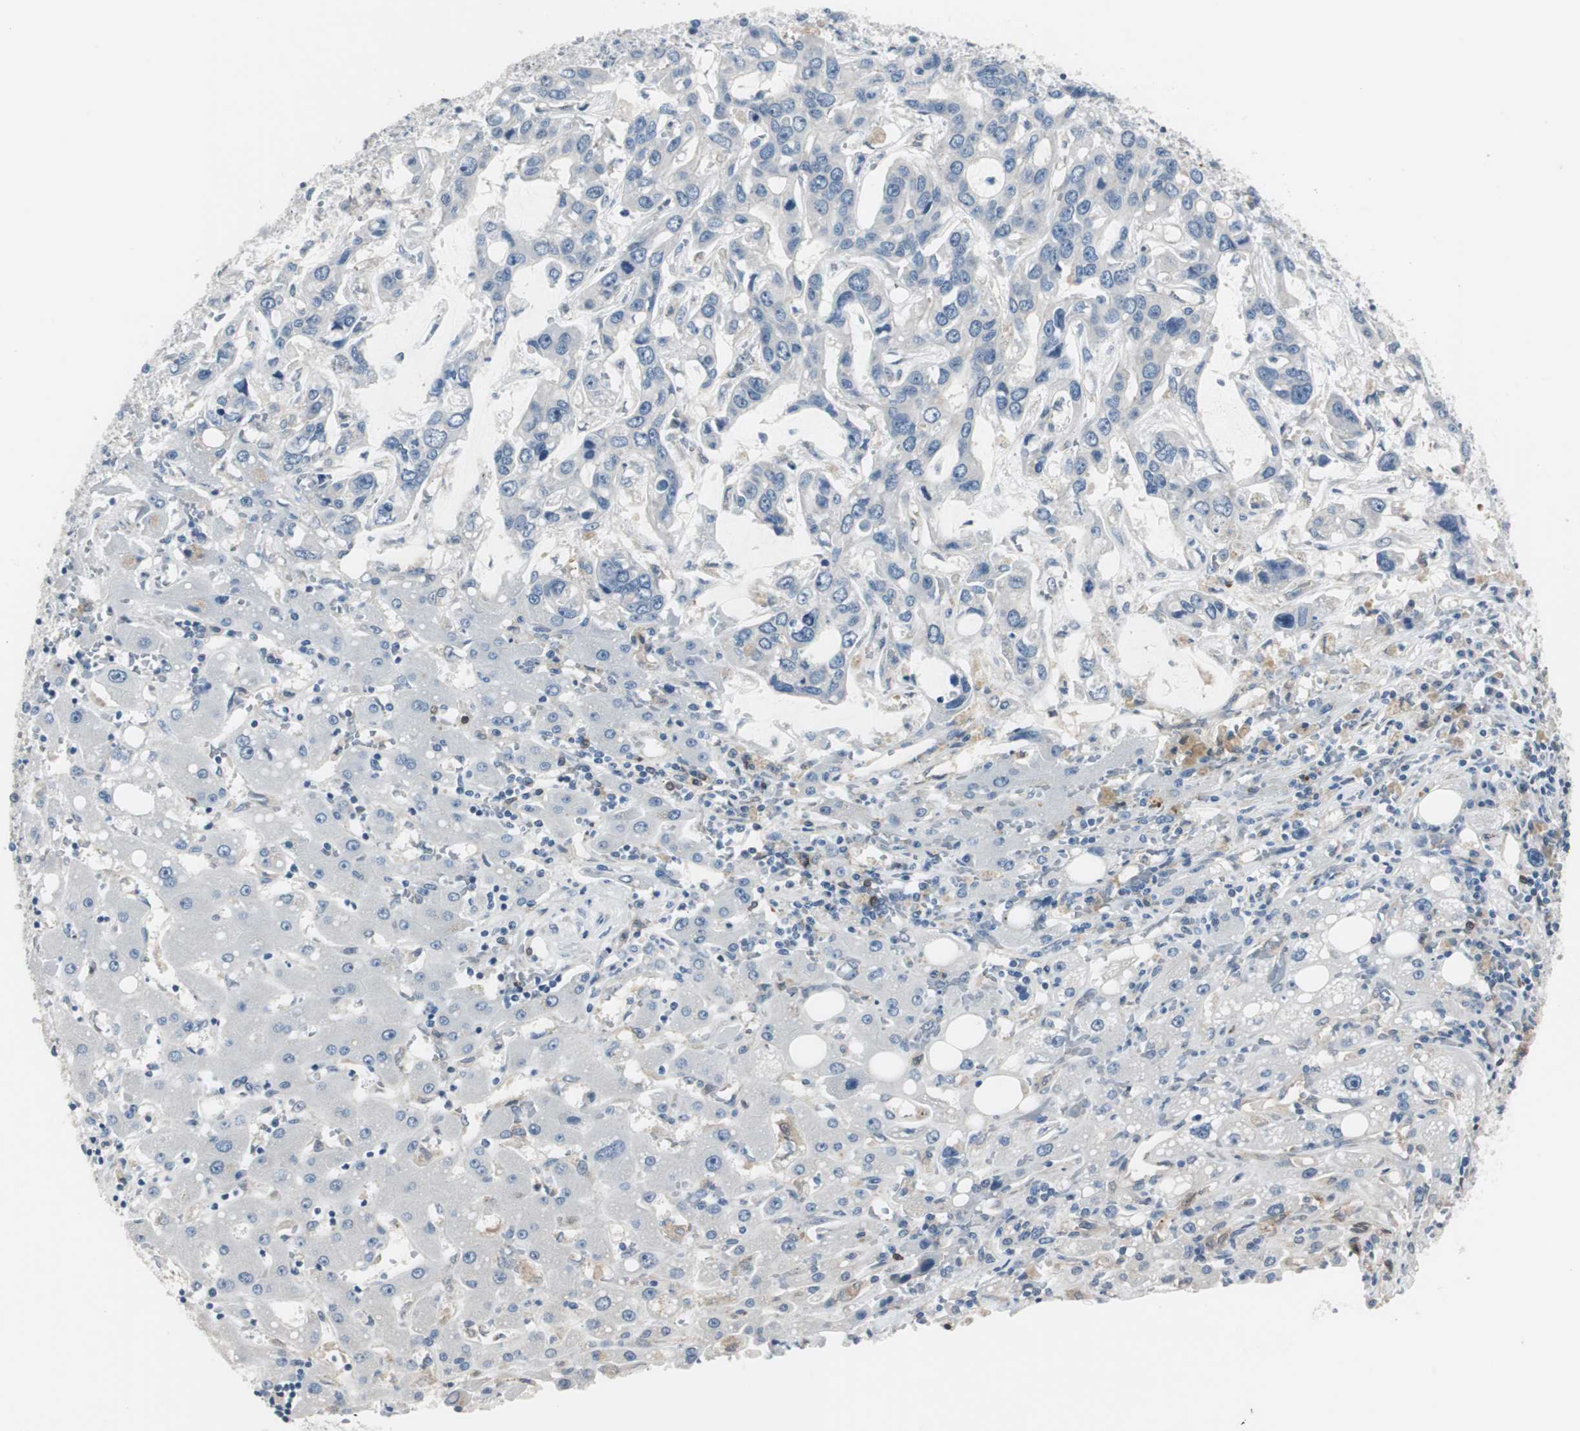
{"staining": {"intensity": "negative", "quantity": "none", "location": "none"}, "tissue": "liver cancer", "cell_type": "Tumor cells", "image_type": "cancer", "snomed": [{"axis": "morphology", "description": "Cholangiocarcinoma"}, {"axis": "topography", "description": "Liver"}], "caption": "Tumor cells show no significant expression in liver cholangiocarcinoma.", "gene": "SWAP70", "patient": {"sex": "female", "age": 65}}